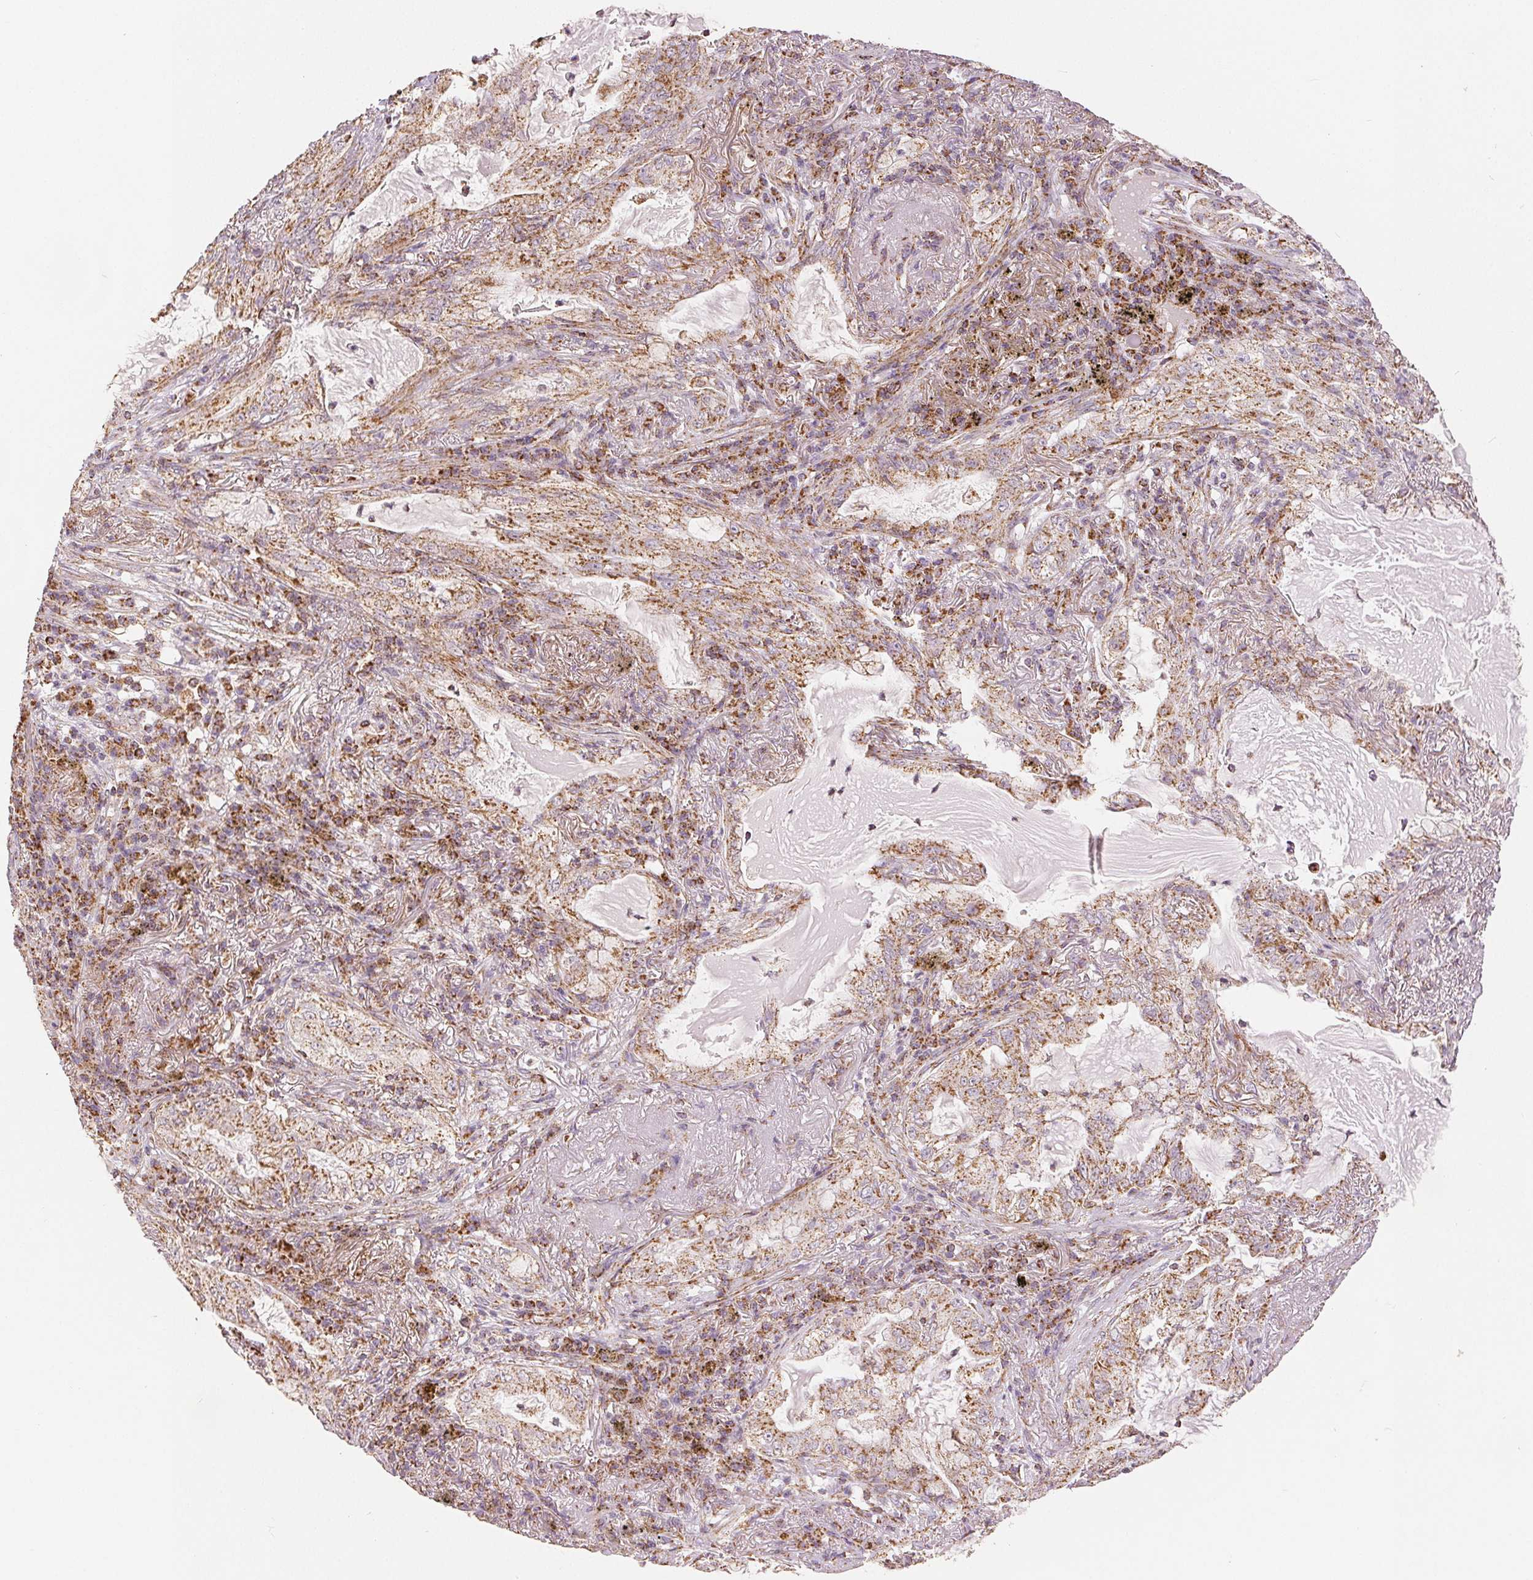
{"staining": {"intensity": "moderate", "quantity": ">75%", "location": "cytoplasmic/membranous"}, "tissue": "lung cancer", "cell_type": "Tumor cells", "image_type": "cancer", "snomed": [{"axis": "morphology", "description": "Adenocarcinoma, NOS"}, {"axis": "topography", "description": "Lung"}], "caption": "Immunohistochemistry (IHC) image of adenocarcinoma (lung) stained for a protein (brown), which exhibits medium levels of moderate cytoplasmic/membranous staining in approximately >75% of tumor cells.", "gene": "SDHB", "patient": {"sex": "female", "age": 73}}